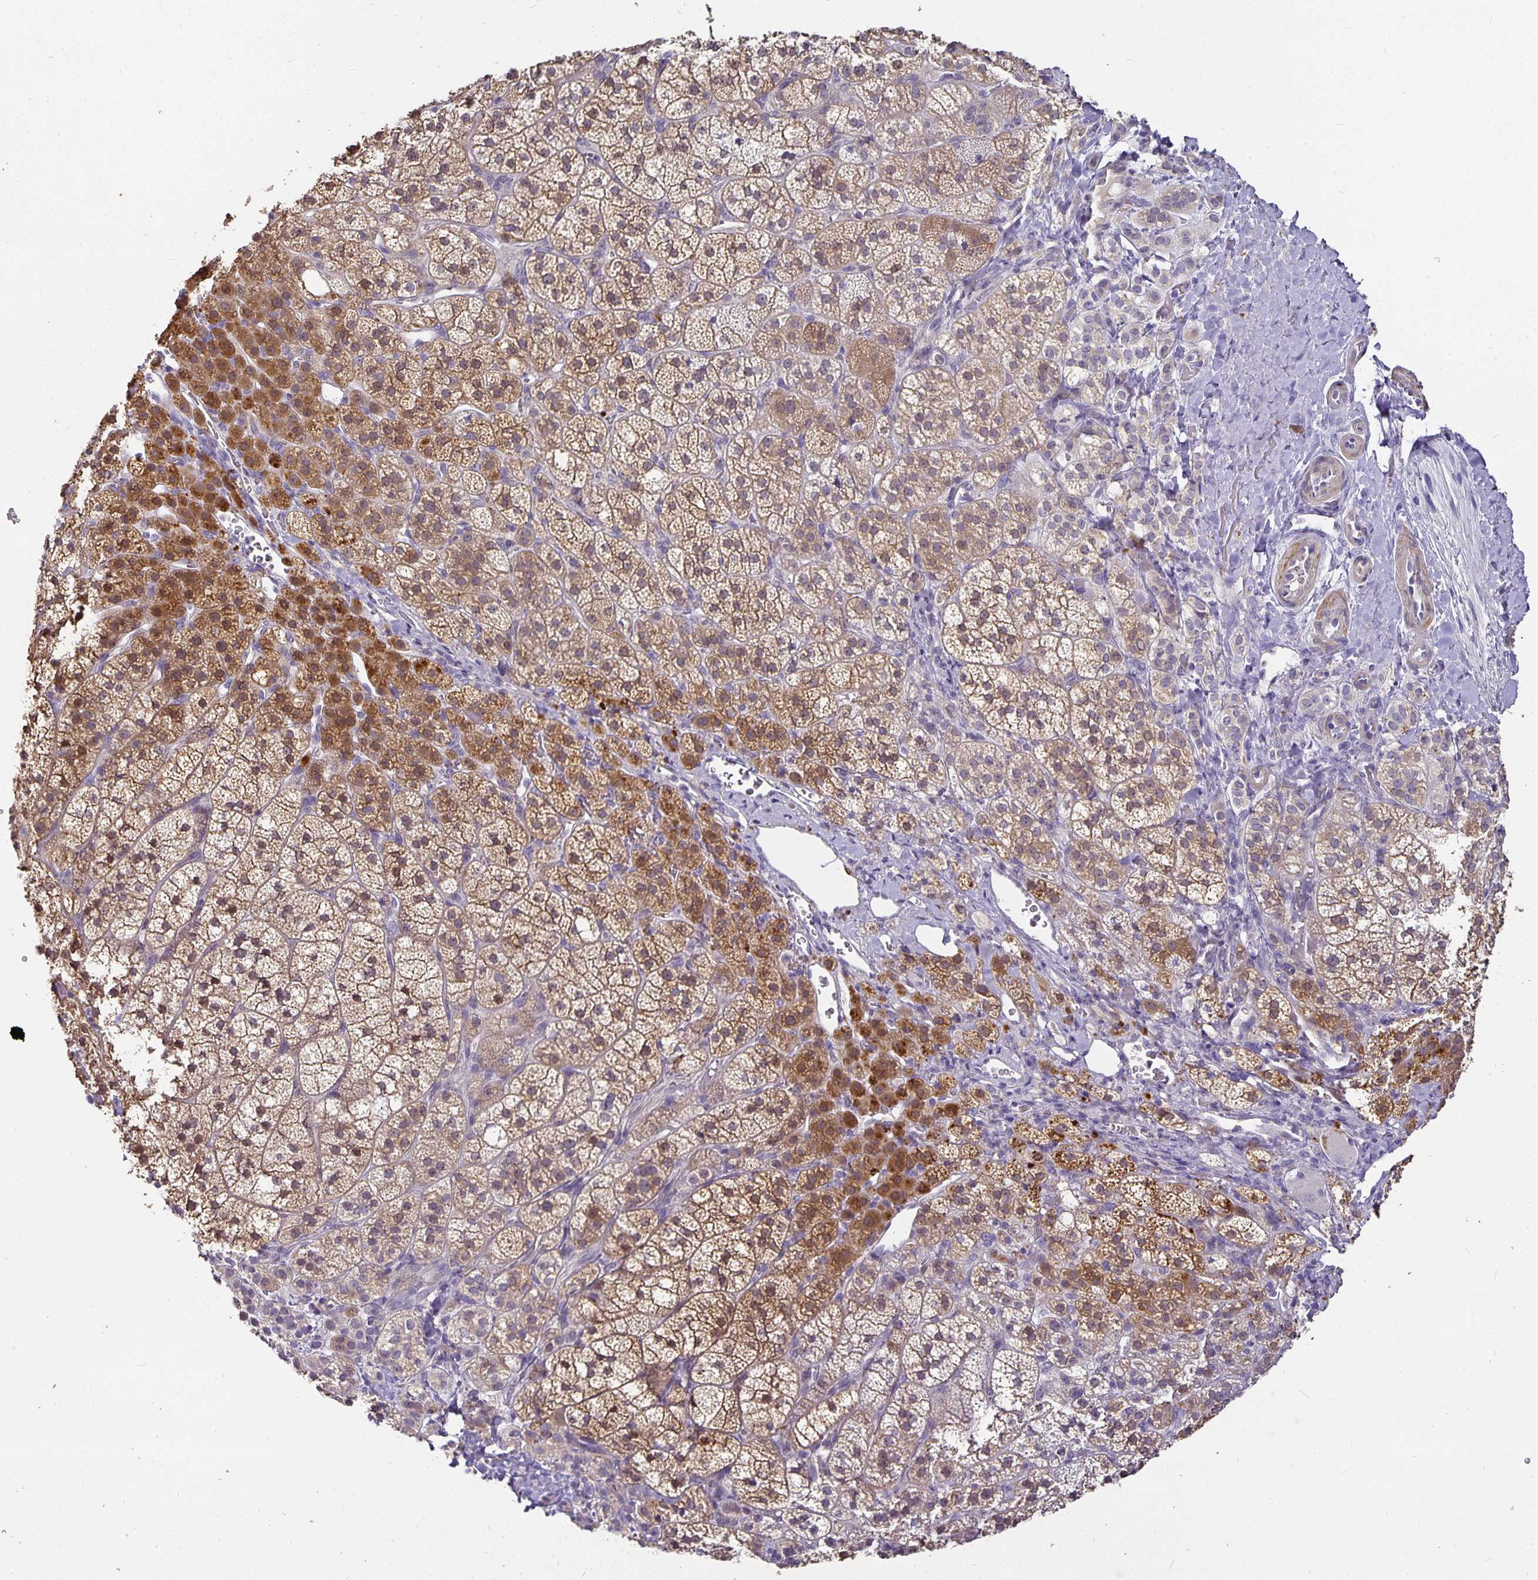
{"staining": {"intensity": "moderate", "quantity": ">75%", "location": "cytoplasmic/membranous"}, "tissue": "adrenal gland", "cell_type": "Glandular cells", "image_type": "normal", "snomed": [{"axis": "morphology", "description": "Normal tissue, NOS"}, {"axis": "topography", "description": "Adrenal gland"}], "caption": "Protein expression analysis of normal adrenal gland exhibits moderate cytoplasmic/membranous positivity in about >75% of glandular cells.", "gene": "CA12", "patient": {"sex": "female", "age": 60}}